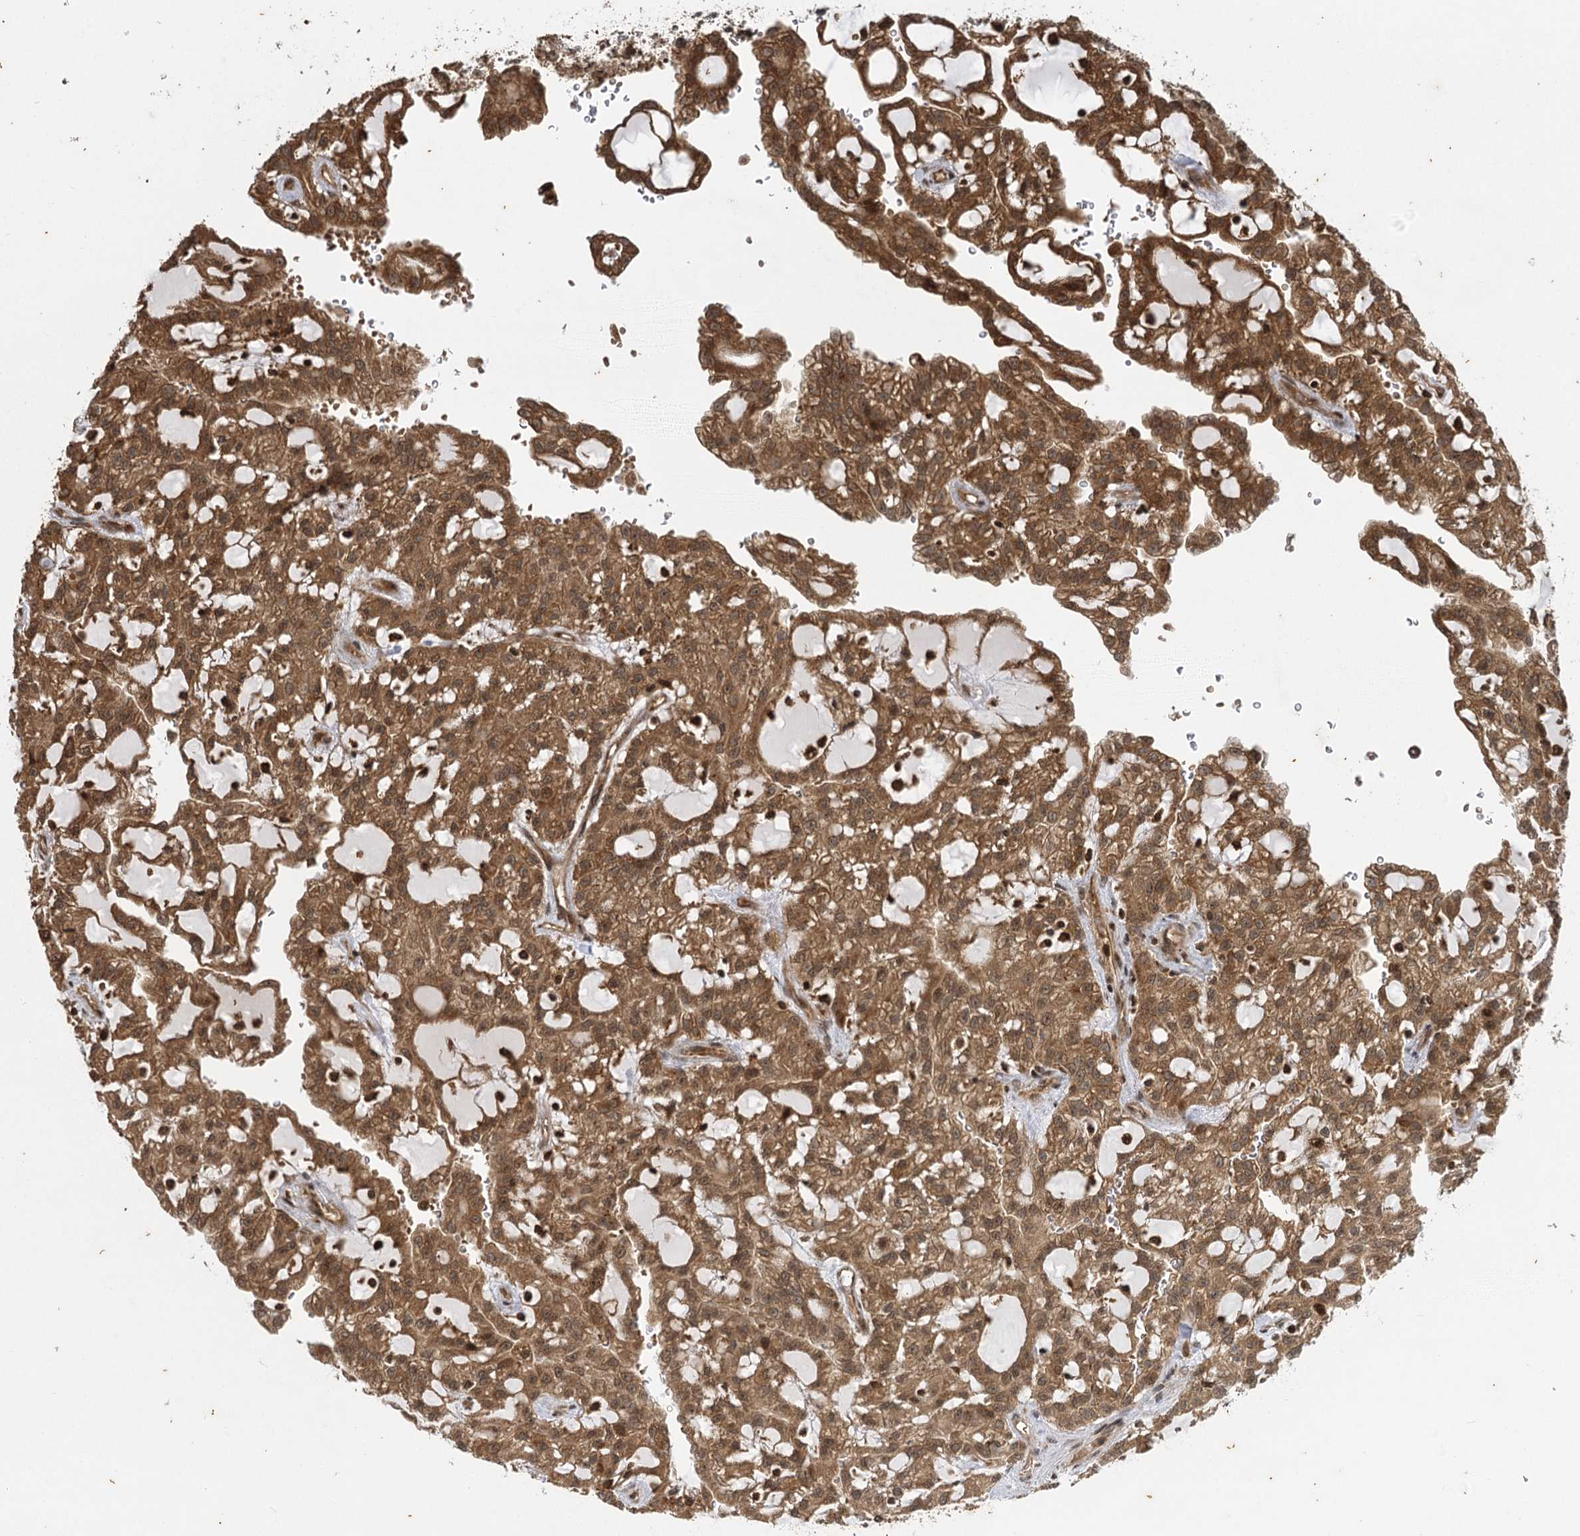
{"staining": {"intensity": "moderate", "quantity": ">75%", "location": "cytoplasmic/membranous,nuclear"}, "tissue": "renal cancer", "cell_type": "Tumor cells", "image_type": "cancer", "snomed": [{"axis": "morphology", "description": "Adenocarcinoma, NOS"}, {"axis": "topography", "description": "Kidney"}], "caption": "The photomicrograph shows immunohistochemical staining of adenocarcinoma (renal). There is moderate cytoplasmic/membranous and nuclear positivity is seen in approximately >75% of tumor cells.", "gene": "IL11RA", "patient": {"sex": "male", "age": 63}}